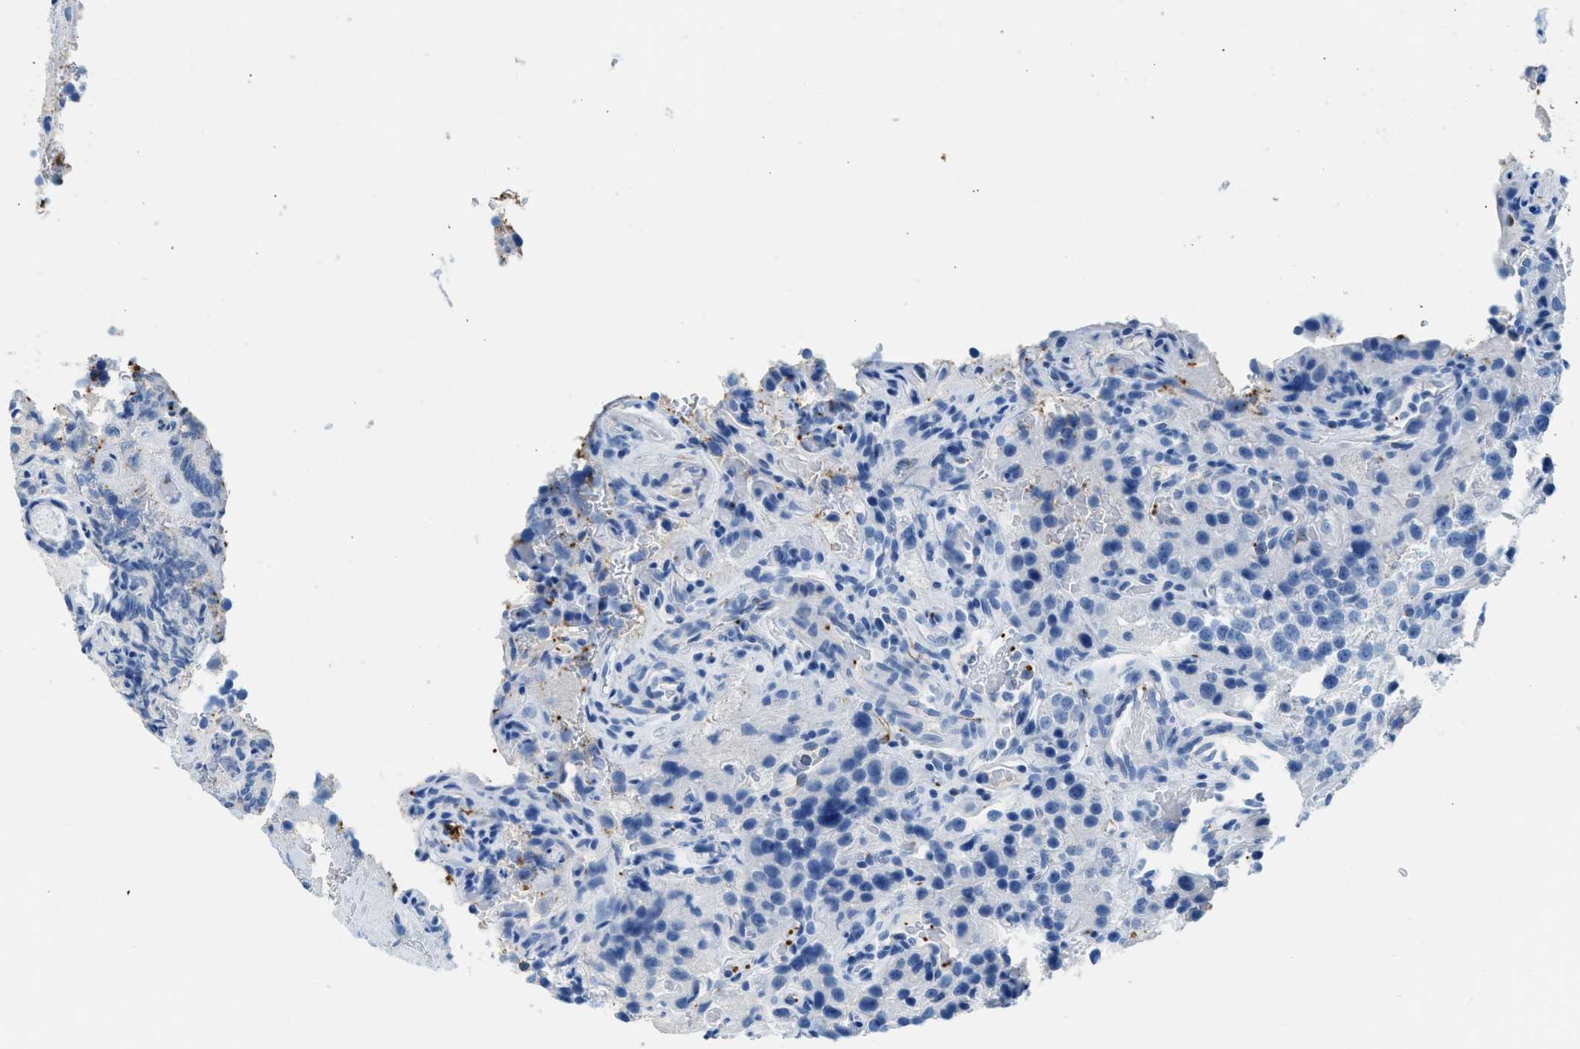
{"staining": {"intensity": "moderate", "quantity": "<25%", "location": "cytoplasmic/membranous"}, "tissue": "parathyroid gland", "cell_type": "Glandular cells", "image_type": "normal", "snomed": [{"axis": "morphology", "description": "Normal tissue, NOS"}, {"axis": "morphology", "description": "Adenoma, NOS"}, {"axis": "topography", "description": "Parathyroid gland"}], "caption": "Parathyroid gland stained for a protein demonstrates moderate cytoplasmic/membranous positivity in glandular cells. (DAB (3,3'-diaminobenzidine) = brown stain, brightfield microscopy at high magnification).", "gene": "FAIM2", "patient": {"sex": "female", "age": 51}}